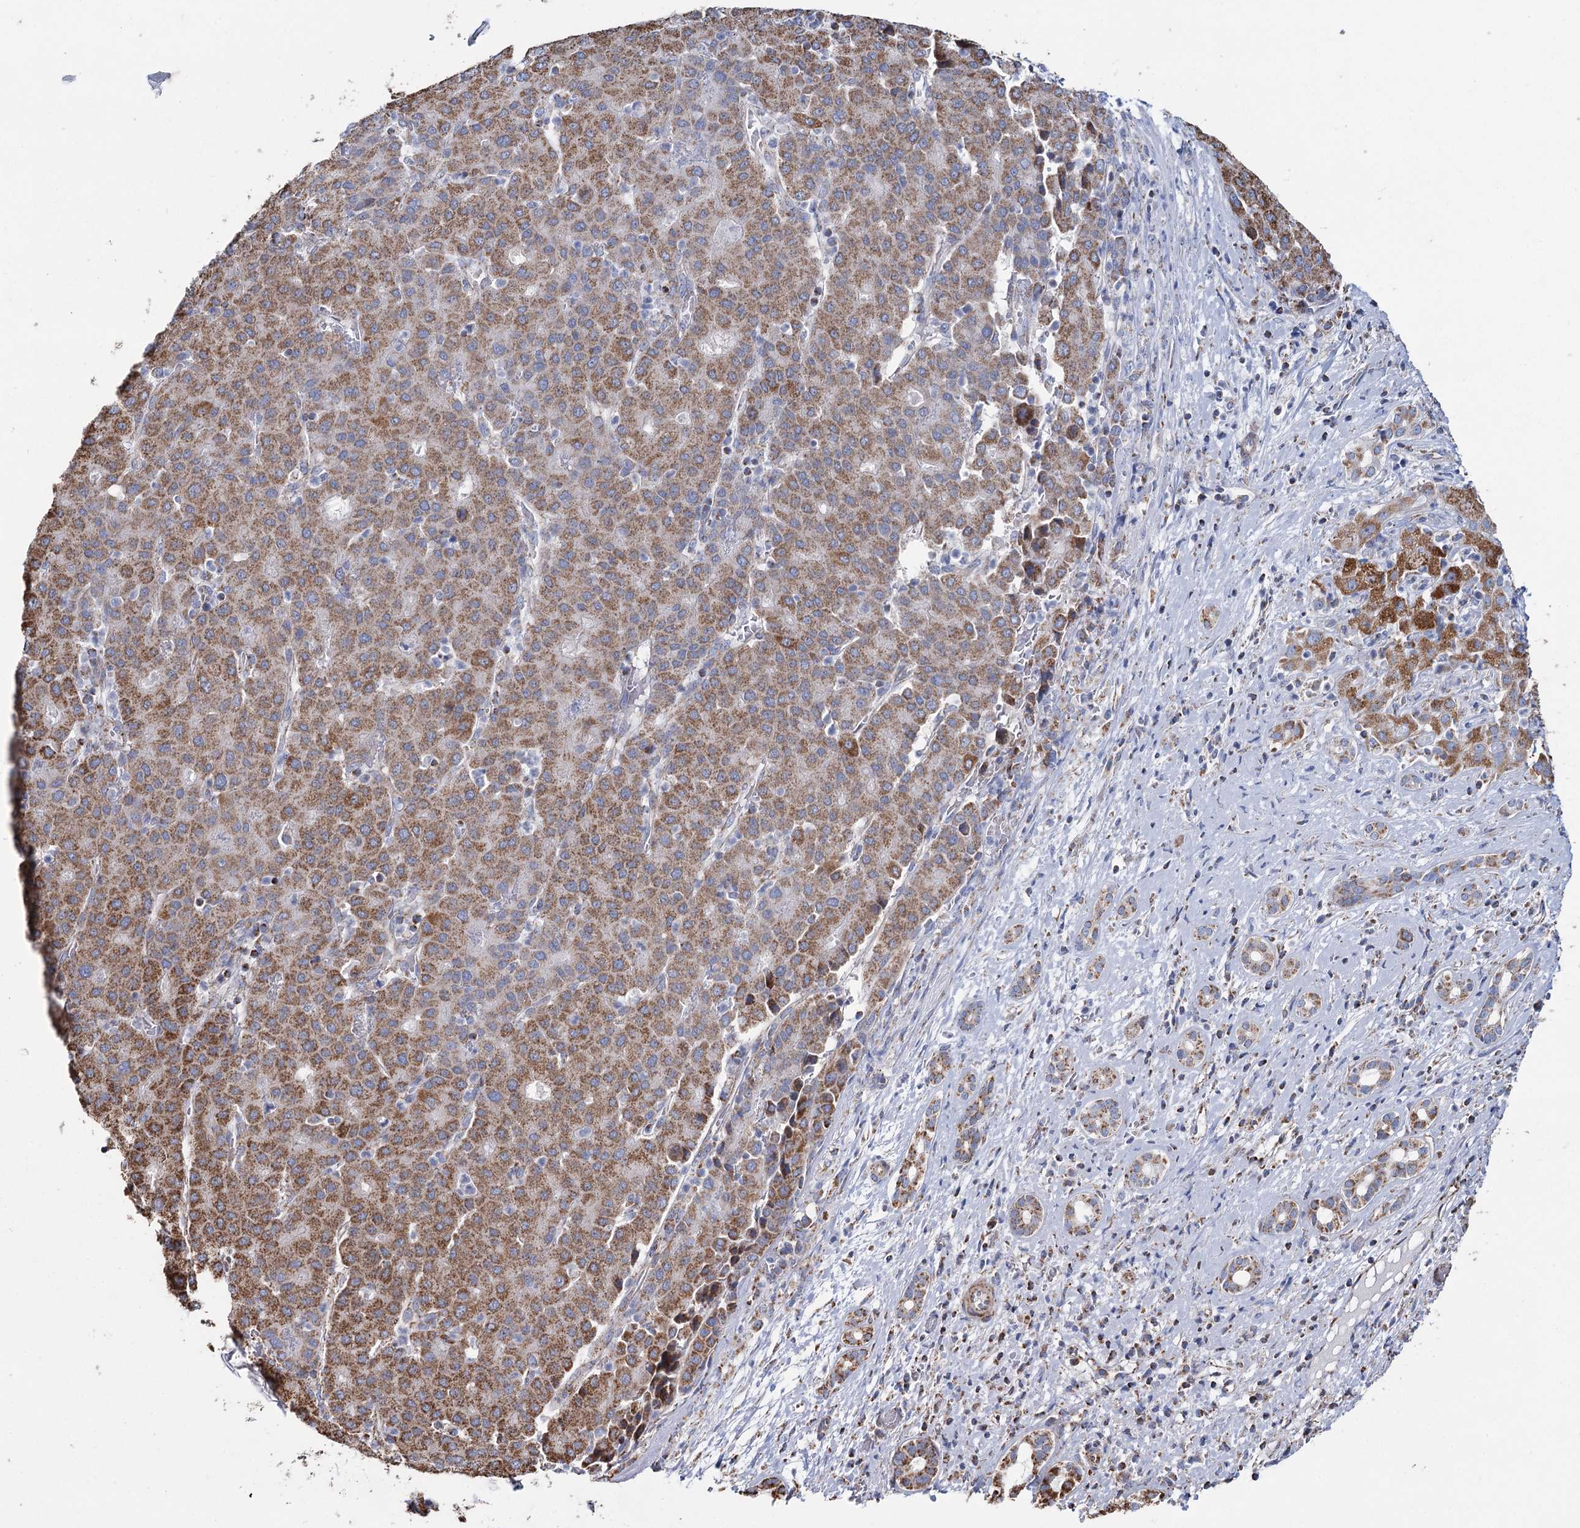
{"staining": {"intensity": "moderate", "quantity": ">75%", "location": "cytoplasmic/membranous"}, "tissue": "liver cancer", "cell_type": "Tumor cells", "image_type": "cancer", "snomed": [{"axis": "morphology", "description": "Carcinoma, Hepatocellular, NOS"}, {"axis": "topography", "description": "Liver"}], "caption": "Tumor cells reveal moderate cytoplasmic/membranous positivity in about >75% of cells in liver cancer (hepatocellular carcinoma).", "gene": "MRPL44", "patient": {"sex": "male", "age": 65}}